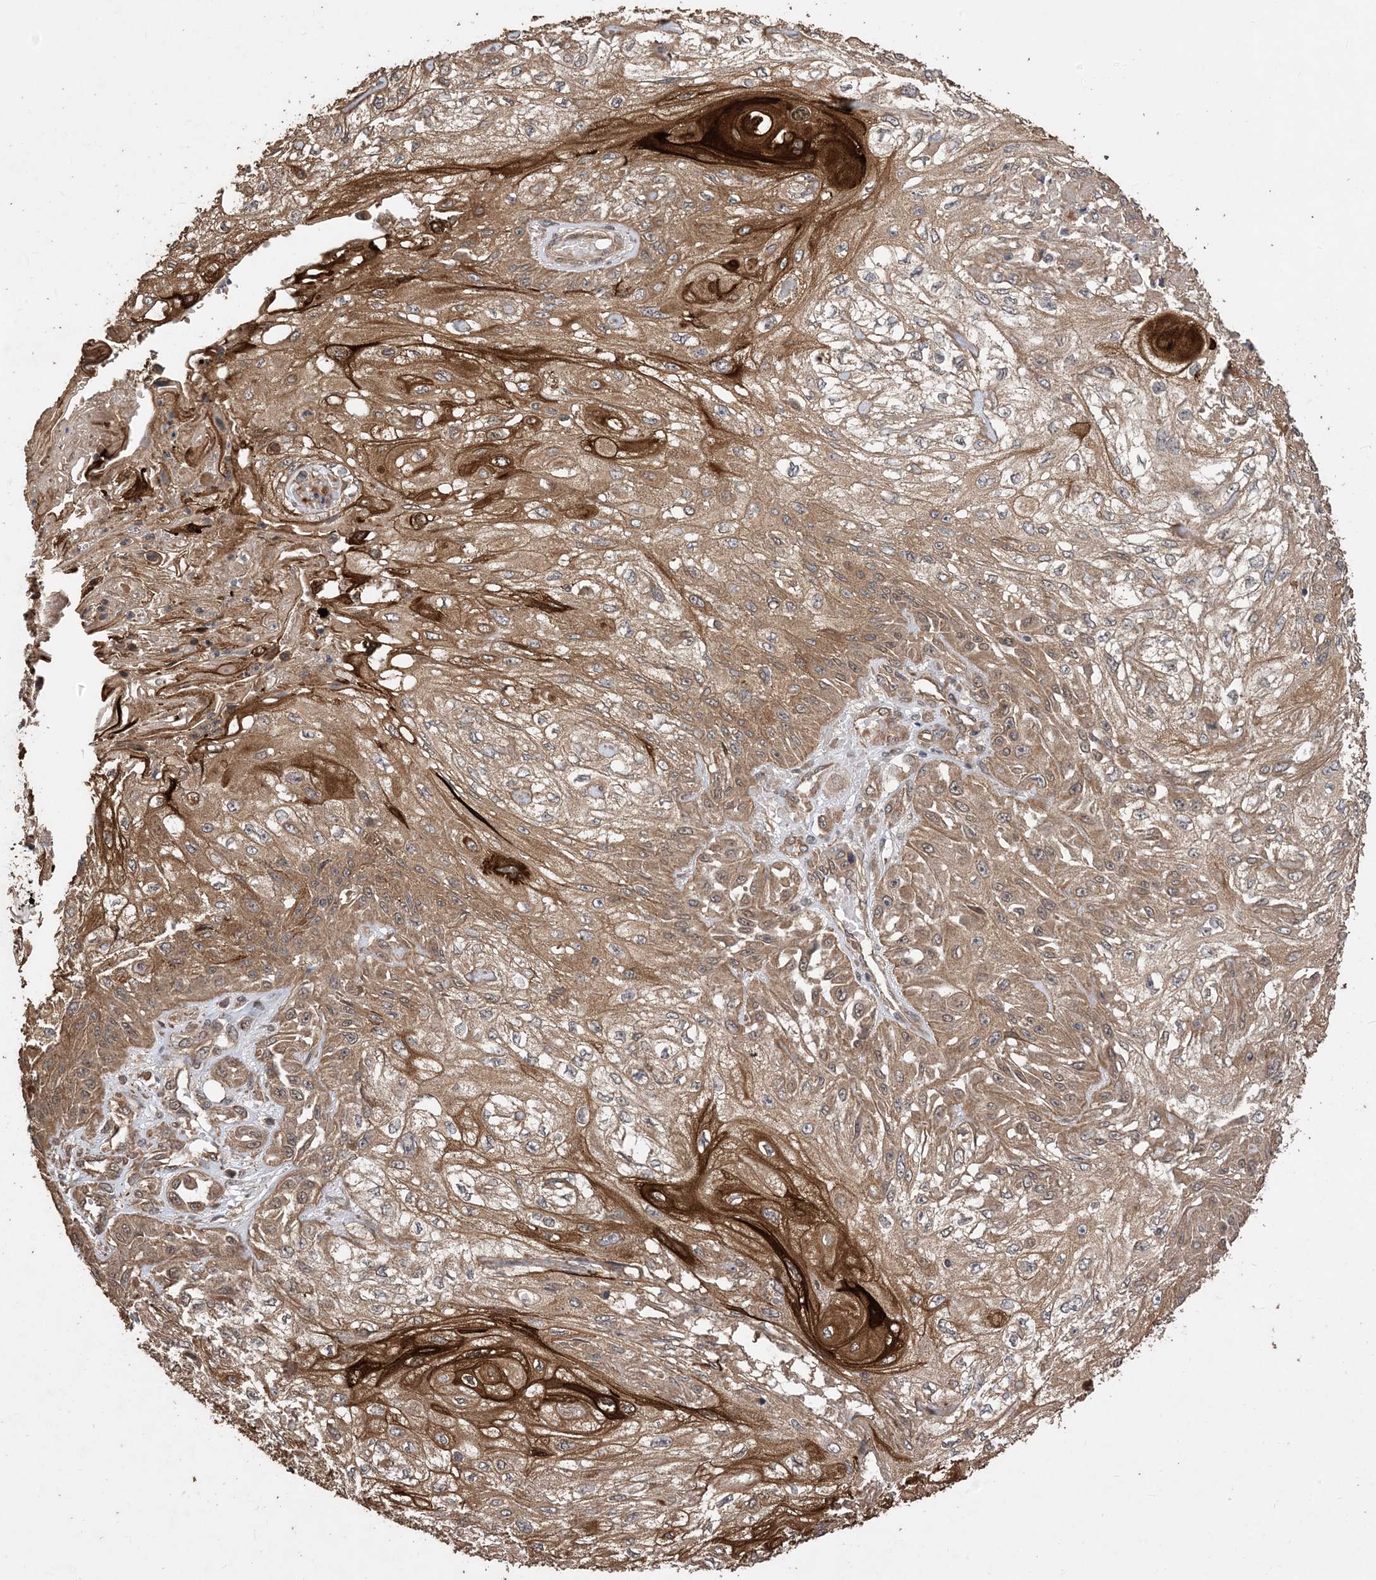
{"staining": {"intensity": "moderate", "quantity": ">75%", "location": "cytoplasmic/membranous"}, "tissue": "skin cancer", "cell_type": "Tumor cells", "image_type": "cancer", "snomed": [{"axis": "morphology", "description": "Squamous cell carcinoma, NOS"}, {"axis": "morphology", "description": "Squamous cell carcinoma, metastatic, NOS"}, {"axis": "topography", "description": "Skin"}, {"axis": "topography", "description": "Lymph node"}], "caption": "Skin cancer (squamous cell carcinoma) was stained to show a protein in brown. There is medium levels of moderate cytoplasmic/membranous positivity in about >75% of tumor cells.", "gene": "ZKSCAN5", "patient": {"sex": "male", "age": 75}}